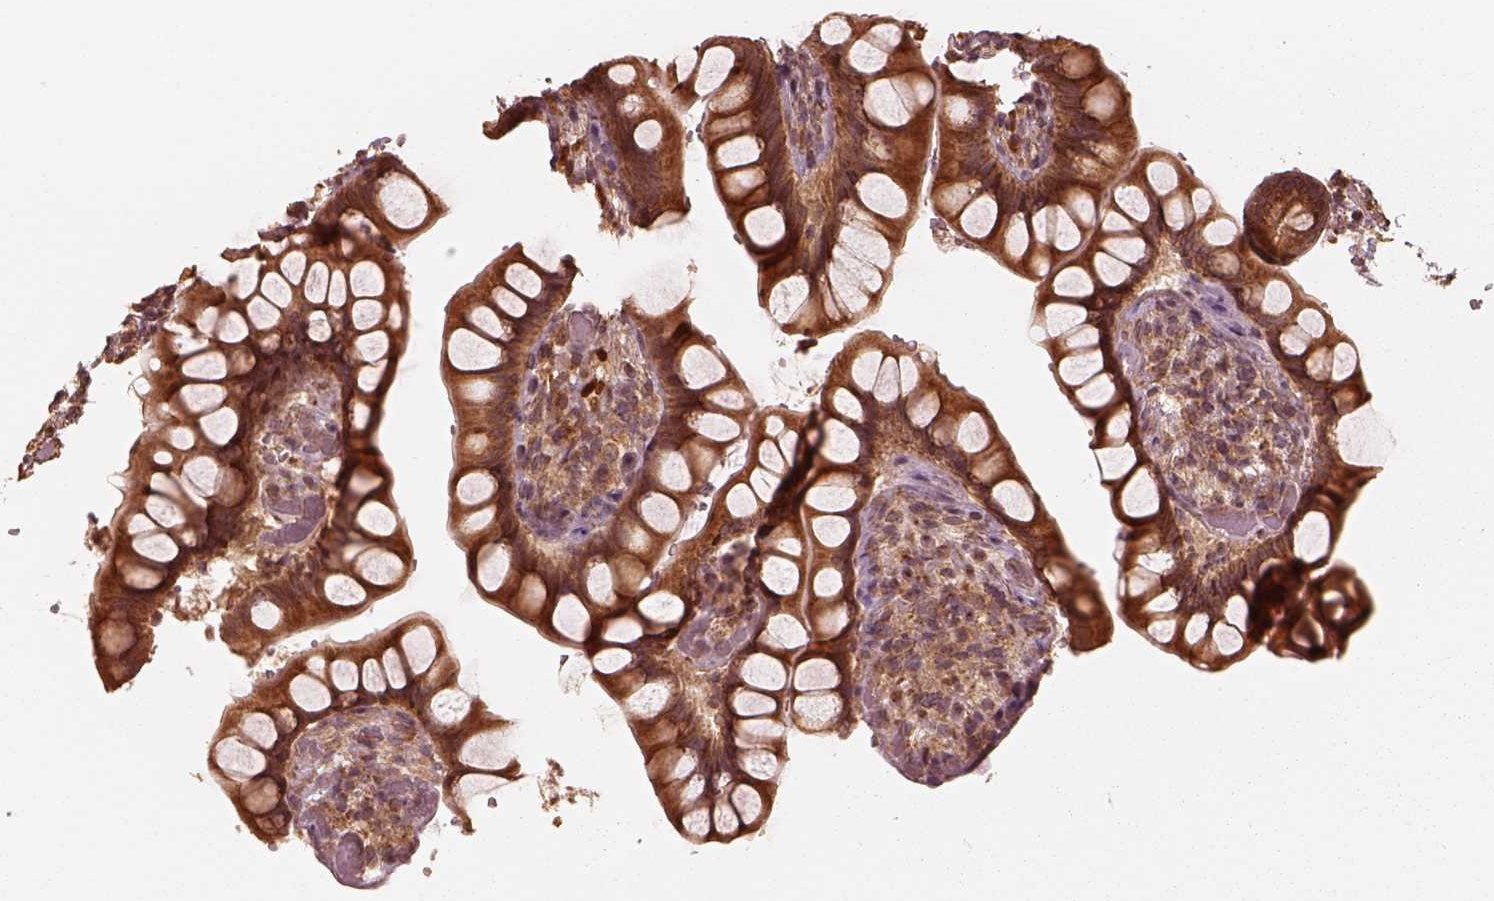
{"staining": {"intensity": "strong", "quantity": ">75%", "location": "cytoplasmic/membranous"}, "tissue": "small intestine", "cell_type": "Glandular cells", "image_type": "normal", "snomed": [{"axis": "morphology", "description": "Normal tissue, NOS"}, {"axis": "topography", "description": "Small intestine"}], "caption": "IHC histopathology image of unremarkable human small intestine stained for a protein (brown), which exhibits high levels of strong cytoplasmic/membranous staining in about >75% of glandular cells.", "gene": "DNAJC25", "patient": {"sex": "male", "age": 70}}